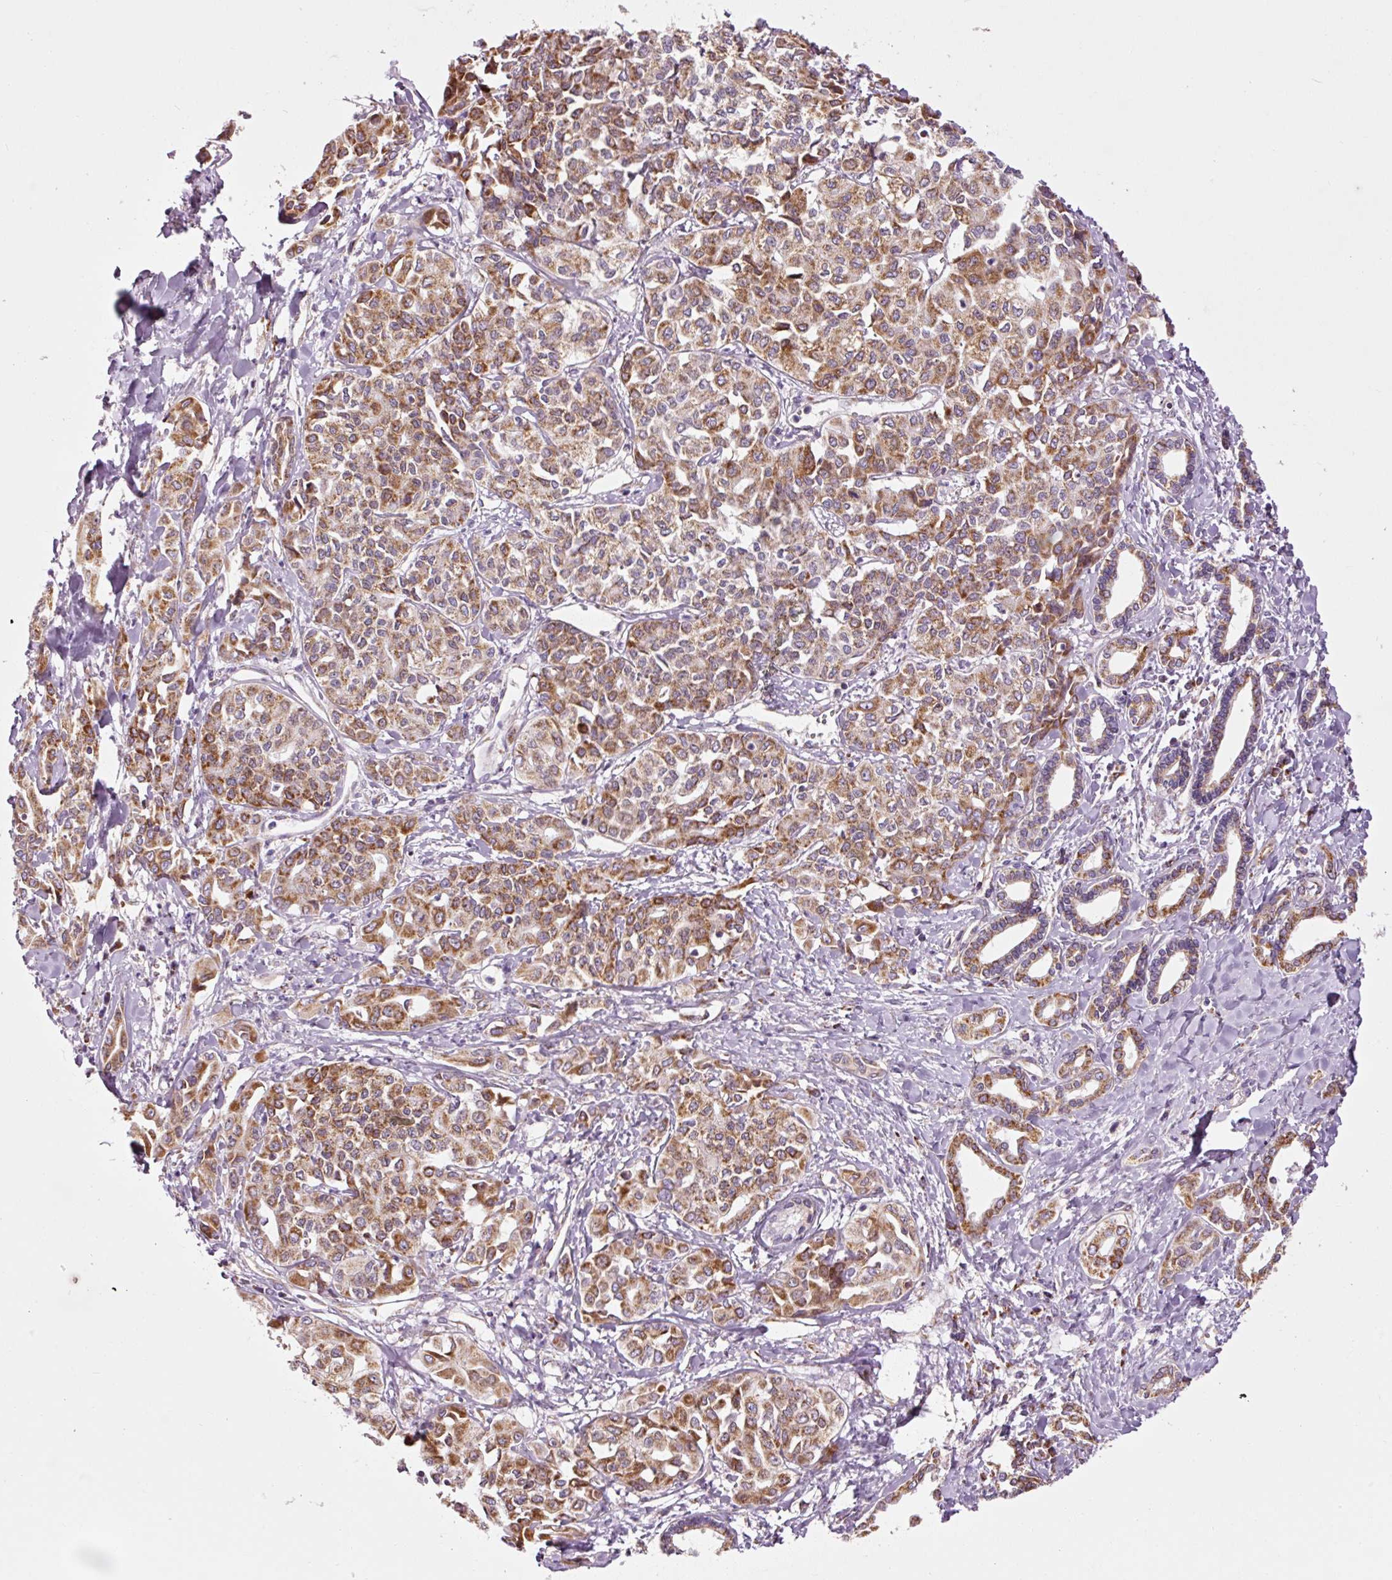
{"staining": {"intensity": "moderate", "quantity": ">75%", "location": "cytoplasmic/membranous"}, "tissue": "liver cancer", "cell_type": "Tumor cells", "image_type": "cancer", "snomed": [{"axis": "morphology", "description": "Cholangiocarcinoma"}, {"axis": "topography", "description": "Liver"}], "caption": "A medium amount of moderate cytoplasmic/membranous positivity is appreciated in approximately >75% of tumor cells in liver cancer (cholangiocarcinoma) tissue.", "gene": "NDUFB4", "patient": {"sex": "female", "age": 77}}